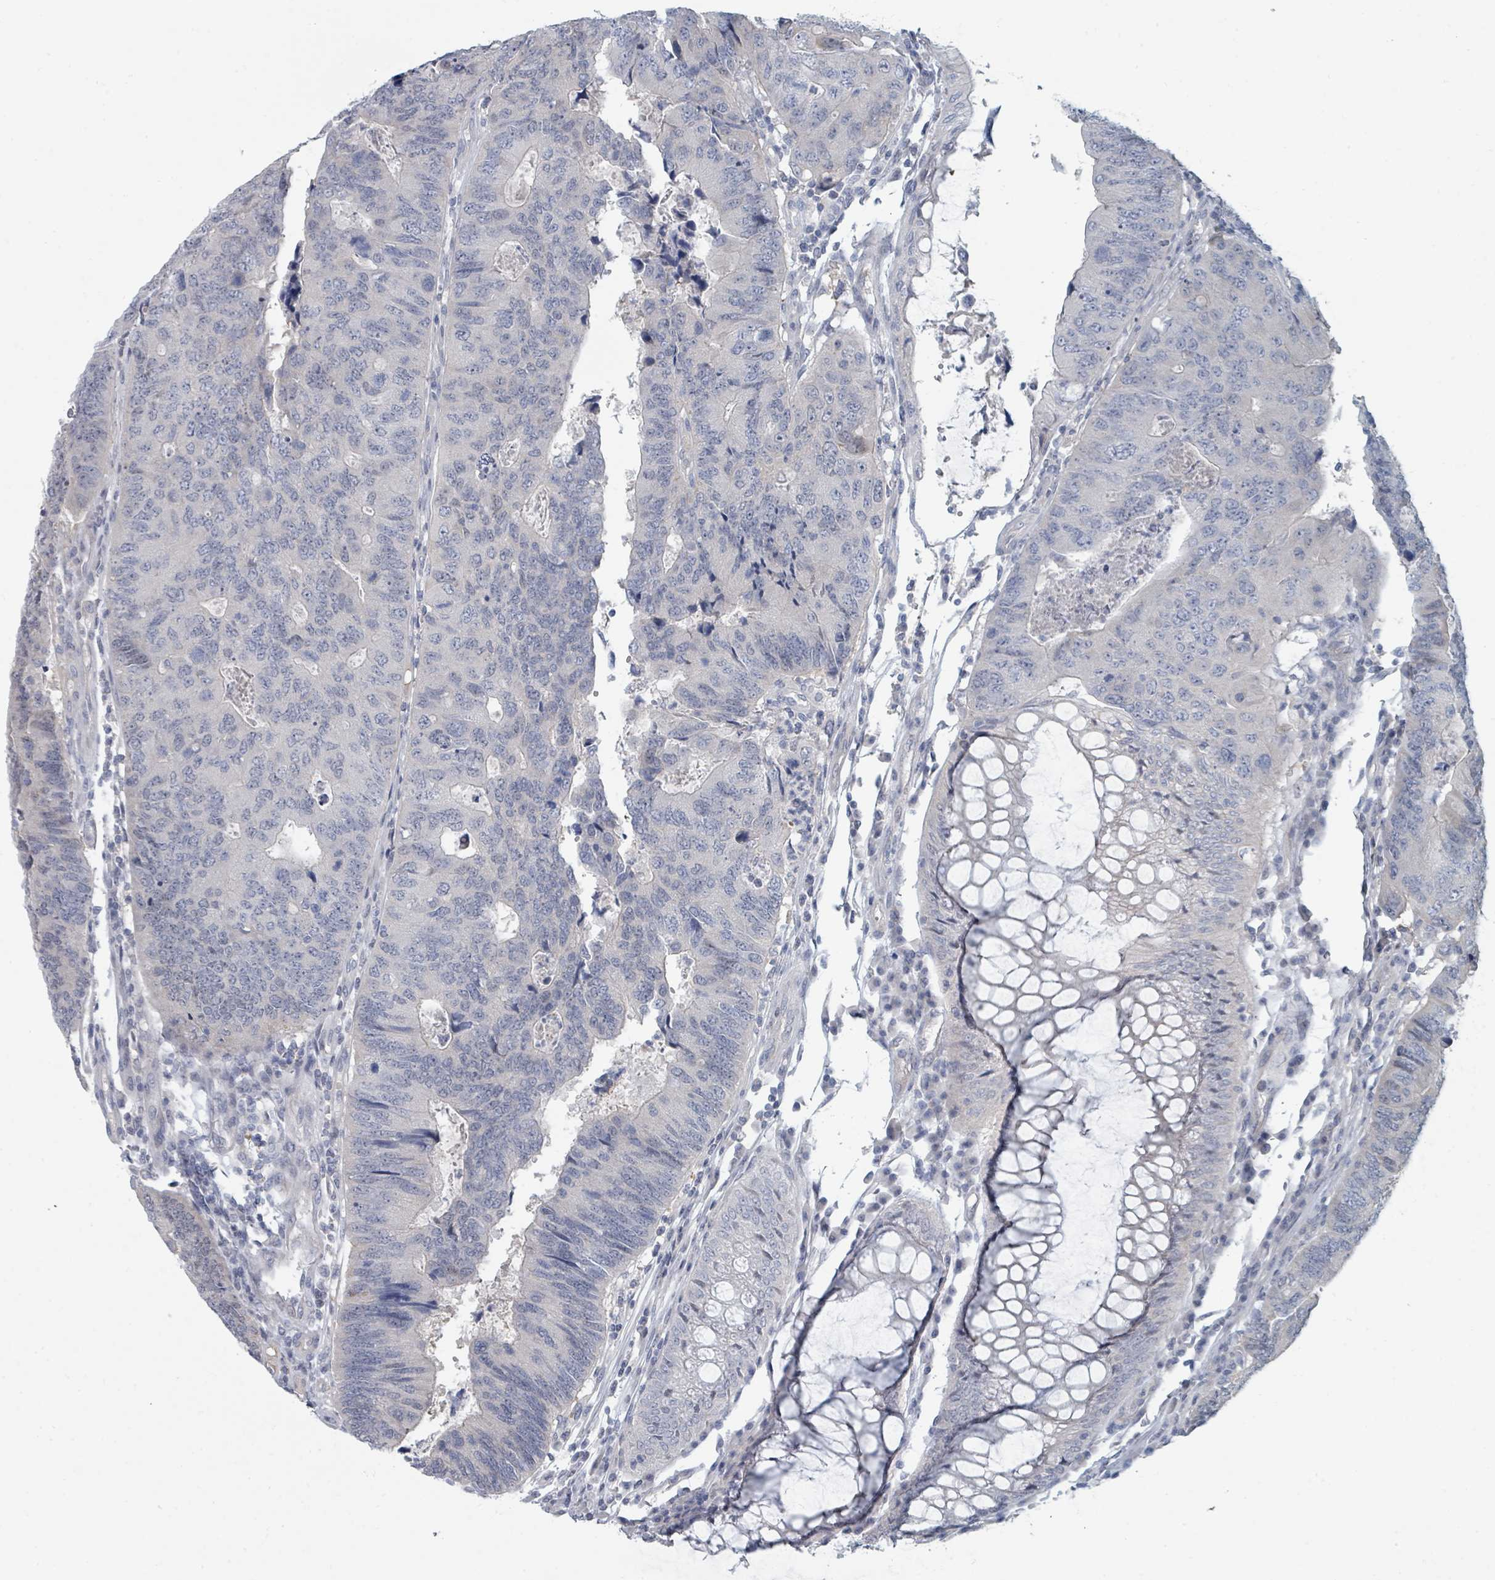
{"staining": {"intensity": "negative", "quantity": "none", "location": "none"}, "tissue": "colorectal cancer", "cell_type": "Tumor cells", "image_type": "cancer", "snomed": [{"axis": "morphology", "description": "Adenocarcinoma, NOS"}, {"axis": "topography", "description": "Colon"}], "caption": "There is no significant positivity in tumor cells of colorectal cancer (adenocarcinoma).", "gene": "SLC25A45", "patient": {"sex": "female", "age": 67}}